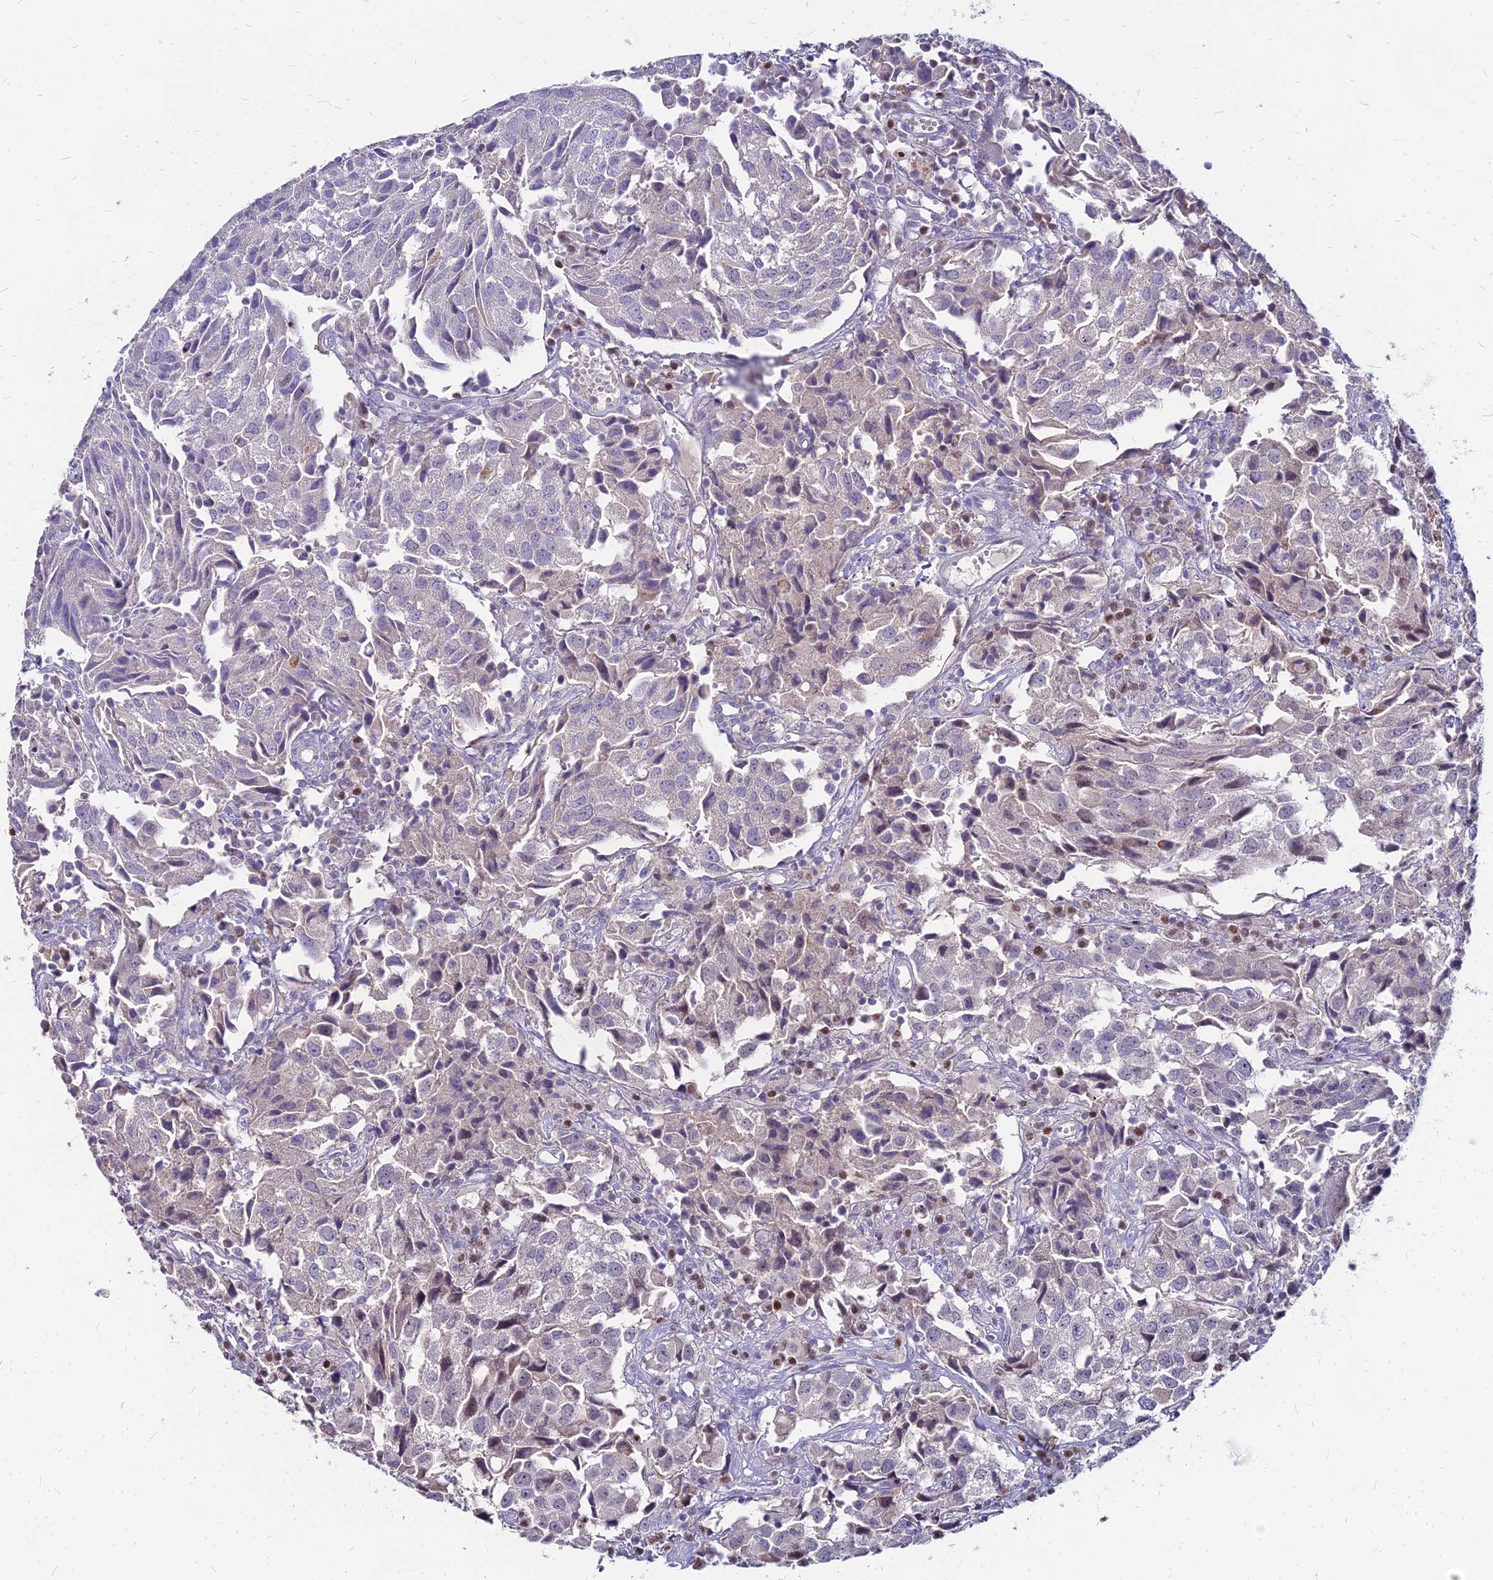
{"staining": {"intensity": "negative", "quantity": "none", "location": "none"}, "tissue": "urothelial cancer", "cell_type": "Tumor cells", "image_type": "cancer", "snomed": [{"axis": "morphology", "description": "Urothelial carcinoma, High grade"}, {"axis": "topography", "description": "Urinary bladder"}], "caption": "Human high-grade urothelial carcinoma stained for a protein using immunohistochemistry displays no expression in tumor cells.", "gene": "ACSM6", "patient": {"sex": "female", "age": 75}}